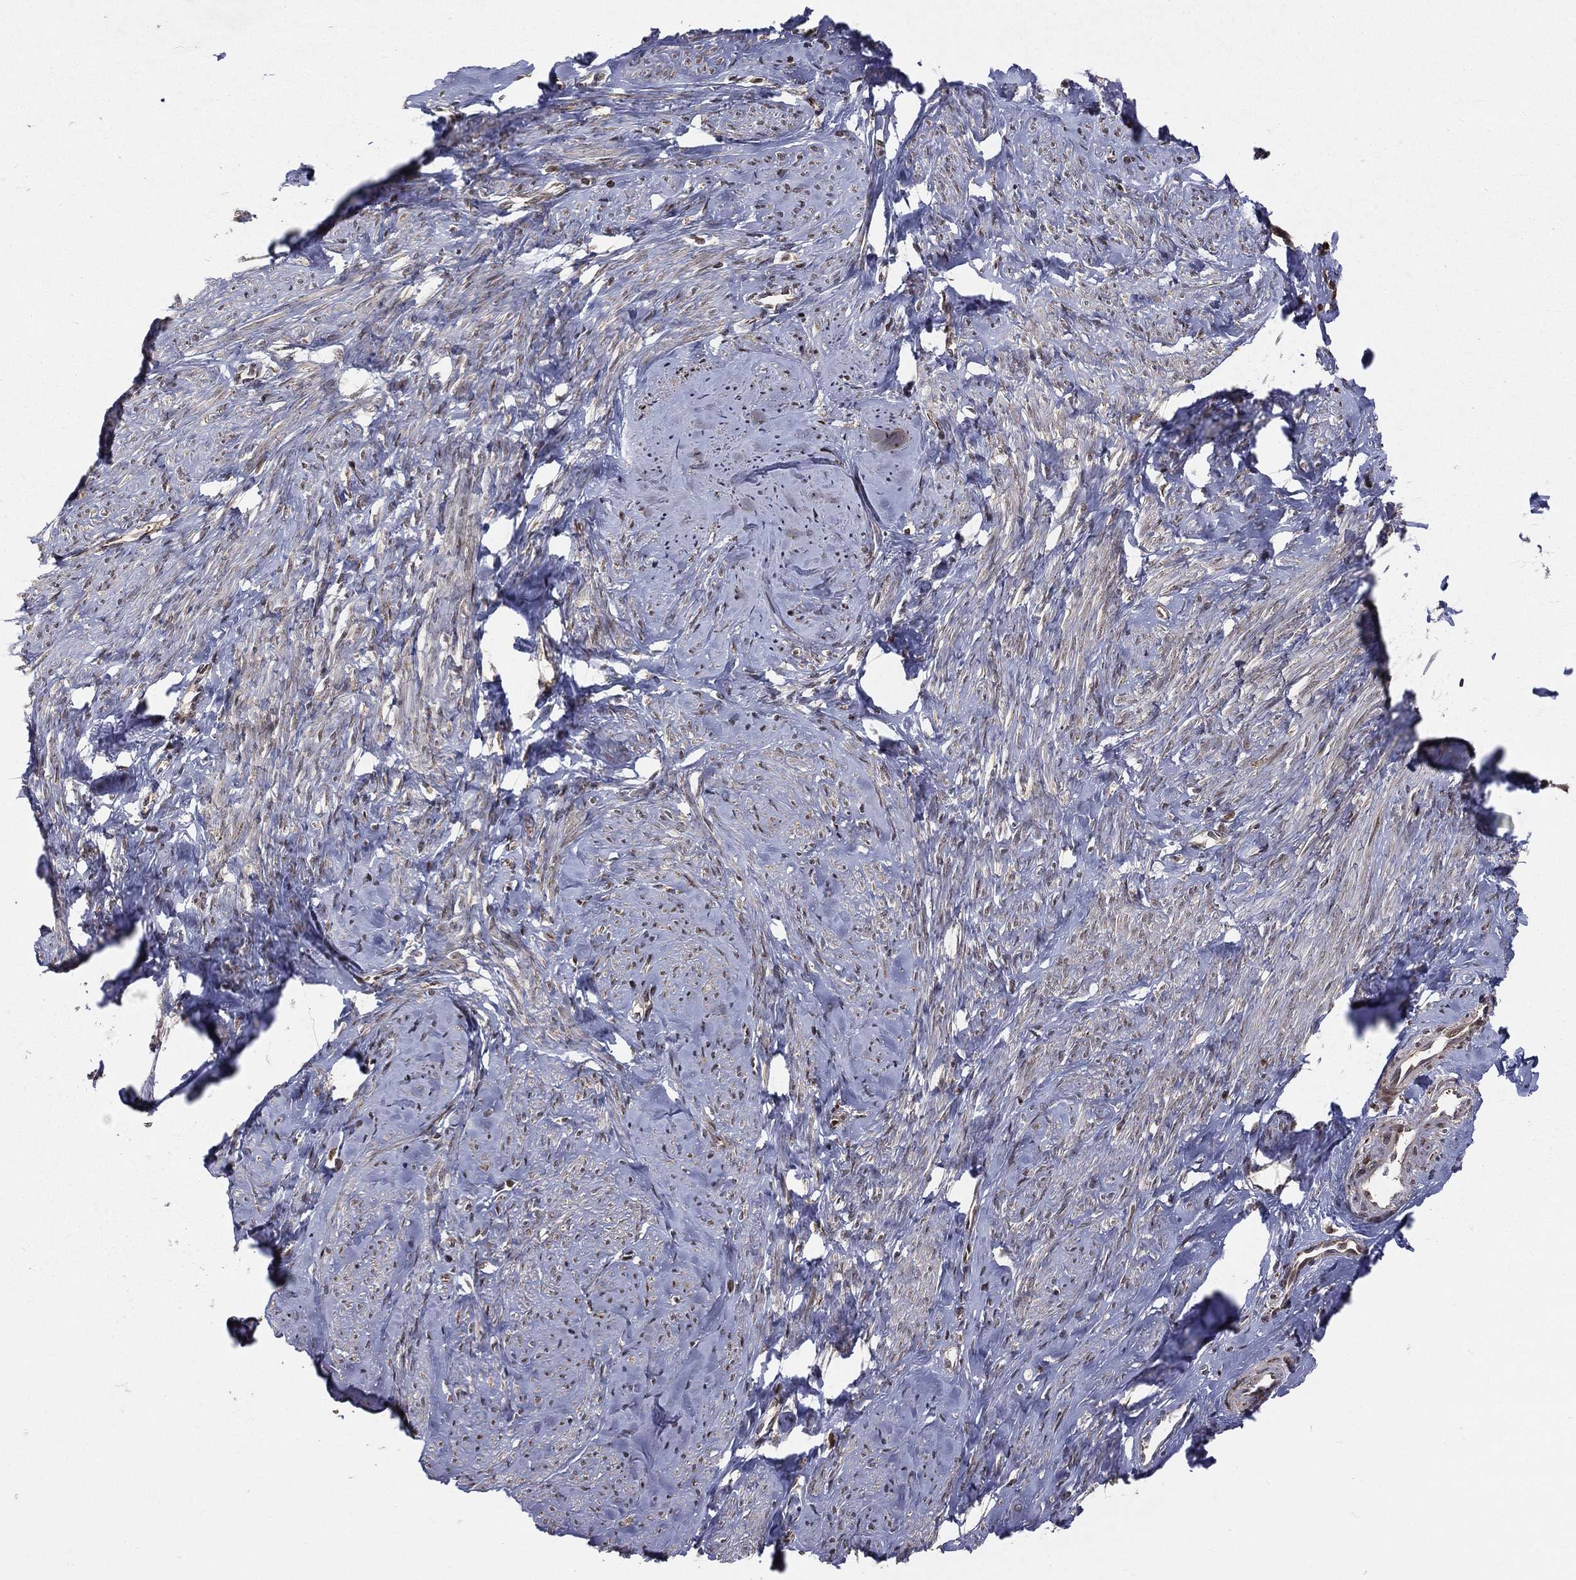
{"staining": {"intensity": "moderate", "quantity": "25%-75%", "location": "nuclear"}, "tissue": "smooth muscle", "cell_type": "Smooth muscle cells", "image_type": "normal", "snomed": [{"axis": "morphology", "description": "Normal tissue, NOS"}, {"axis": "topography", "description": "Smooth muscle"}], "caption": "Brown immunohistochemical staining in unremarkable human smooth muscle shows moderate nuclear expression in approximately 25%-75% of smooth muscle cells.", "gene": "MDM2", "patient": {"sex": "female", "age": 48}}